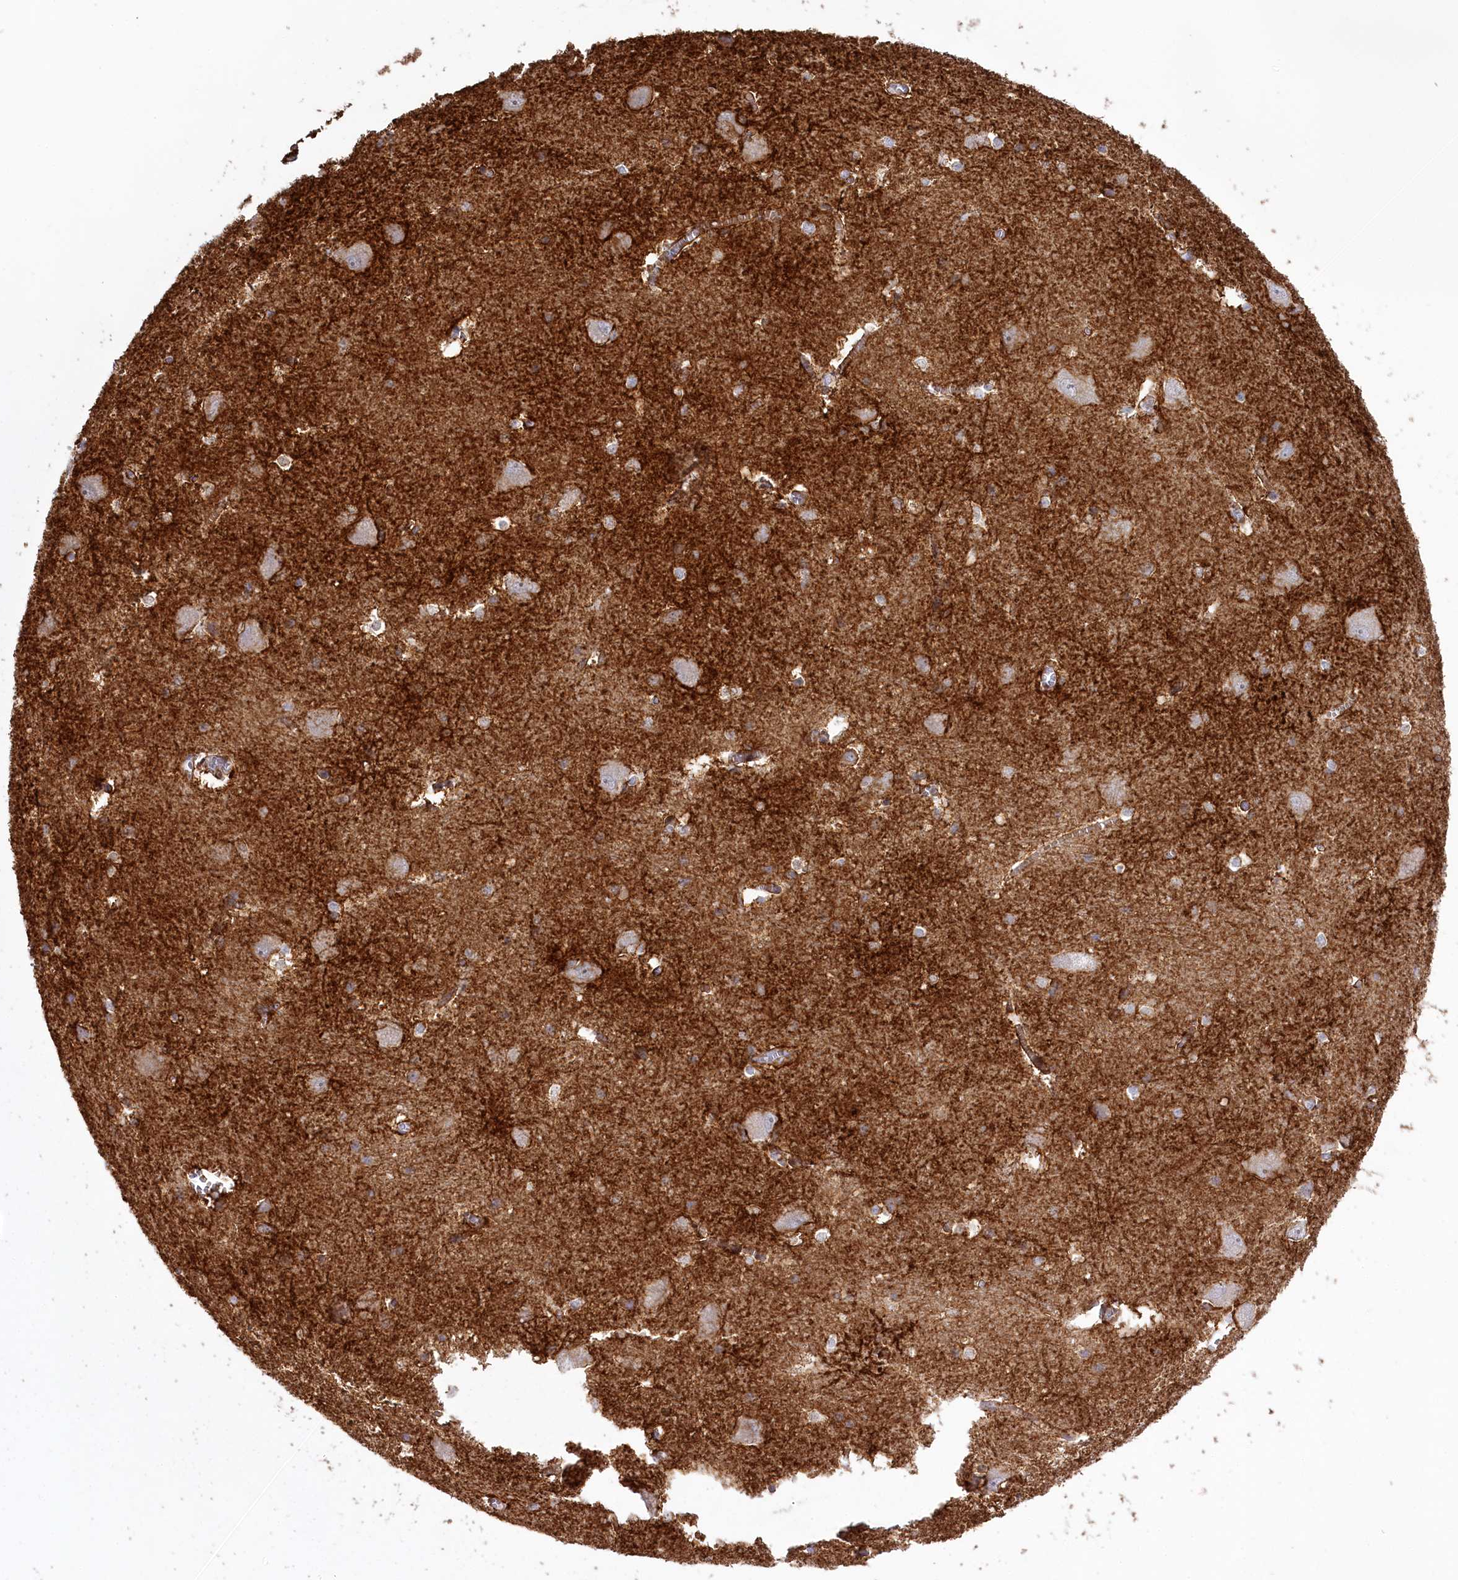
{"staining": {"intensity": "negative", "quantity": "none", "location": "none"}, "tissue": "caudate", "cell_type": "Glial cells", "image_type": "normal", "snomed": [{"axis": "morphology", "description": "Normal tissue, NOS"}, {"axis": "topography", "description": "Lateral ventricle wall"}], "caption": "Protein analysis of unremarkable caudate displays no significant positivity in glial cells.", "gene": "SLC6A11", "patient": {"sex": "male", "age": 37}}